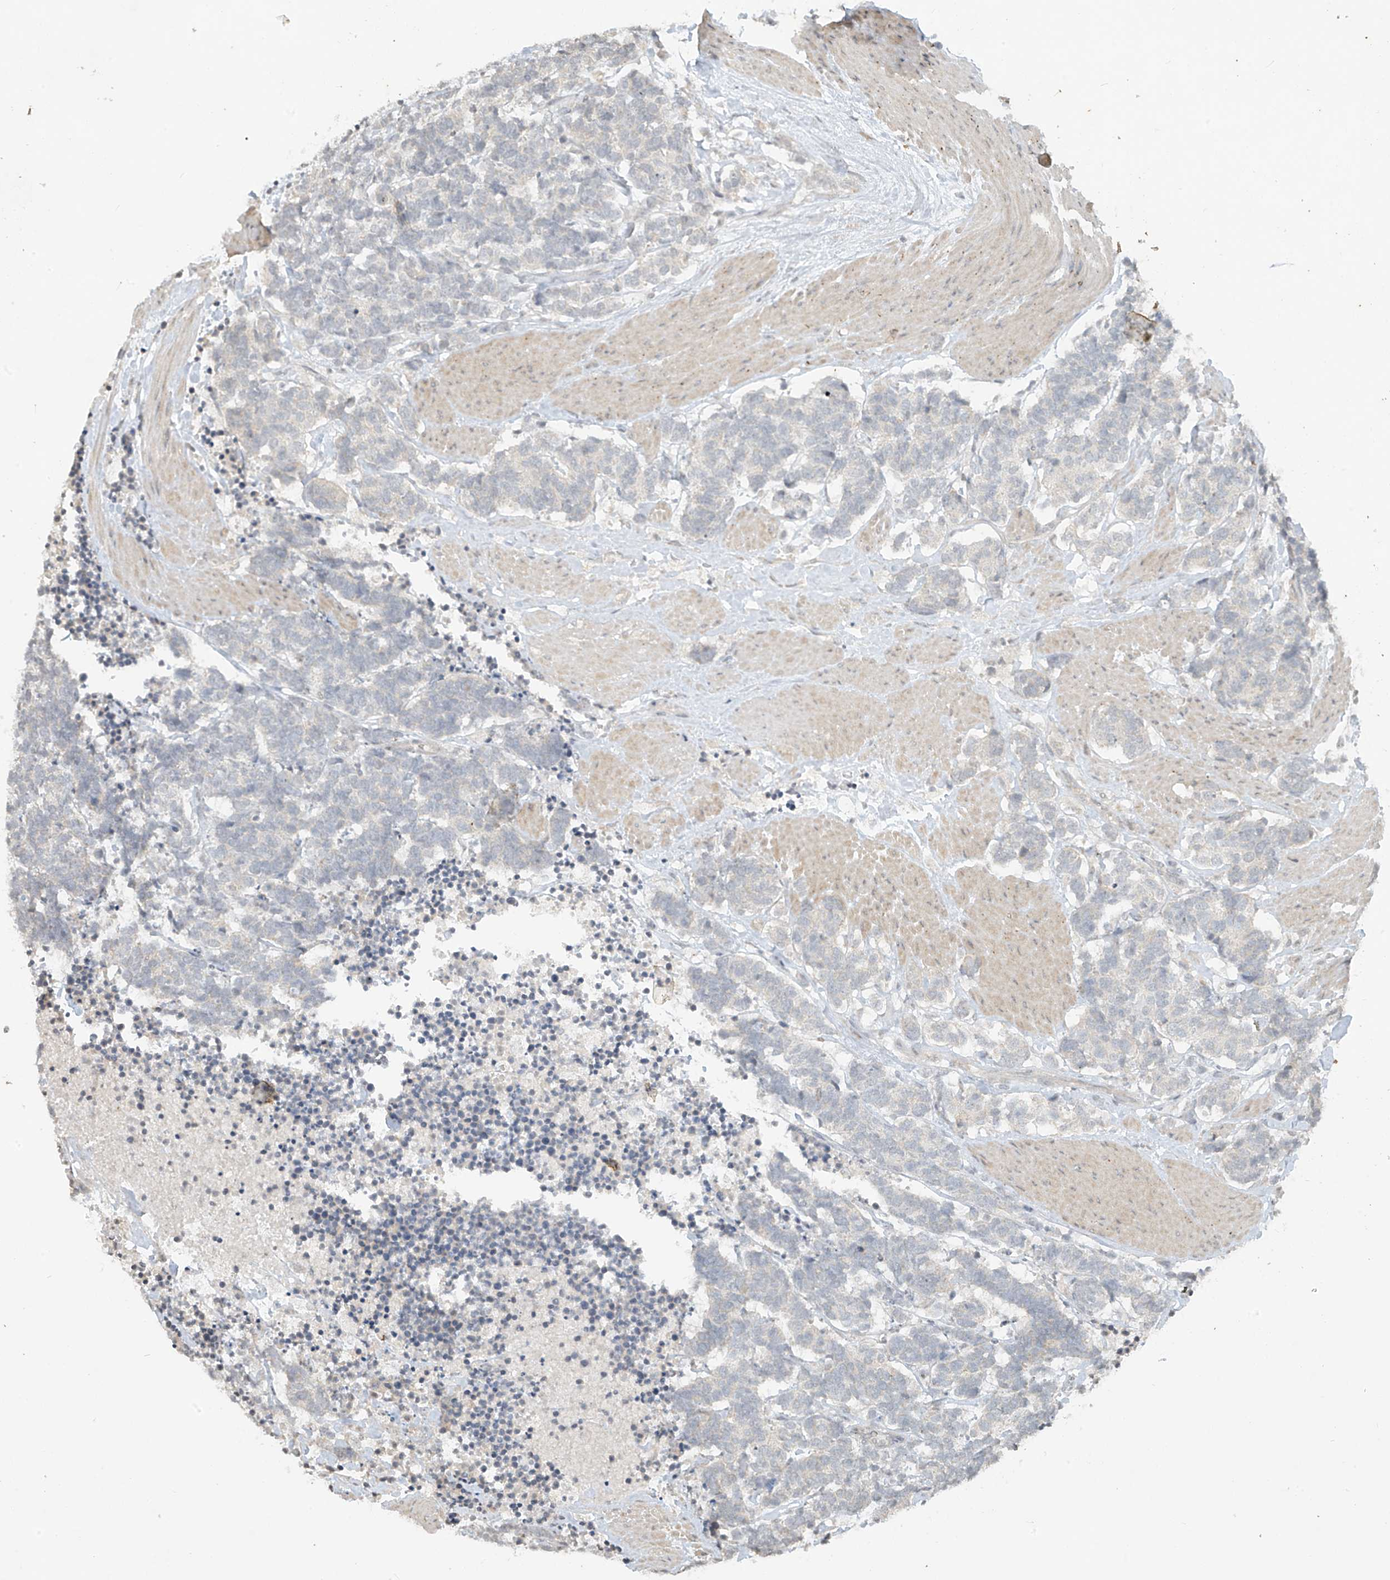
{"staining": {"intensity": "negative", "quantity": "none", "location": "none"}, "tissue": "carcinoid", "cell_type": "Tumor cells", "image_type": "cancer", "snomed": [{"axis": "morphology", "description": "Carcinoma, NOS"}, {"axis": "morphology", "description": "Carcinoid, malignant, NOS"}, {"axis": "topography", "description": "Urinary bladder"}], "caption": "Carcinoid was stained to show a protein in brown. There is no significant positivity in tumor cells.", "gene": "DGKQ", "patient": {"sex": "male", "age": 57}}